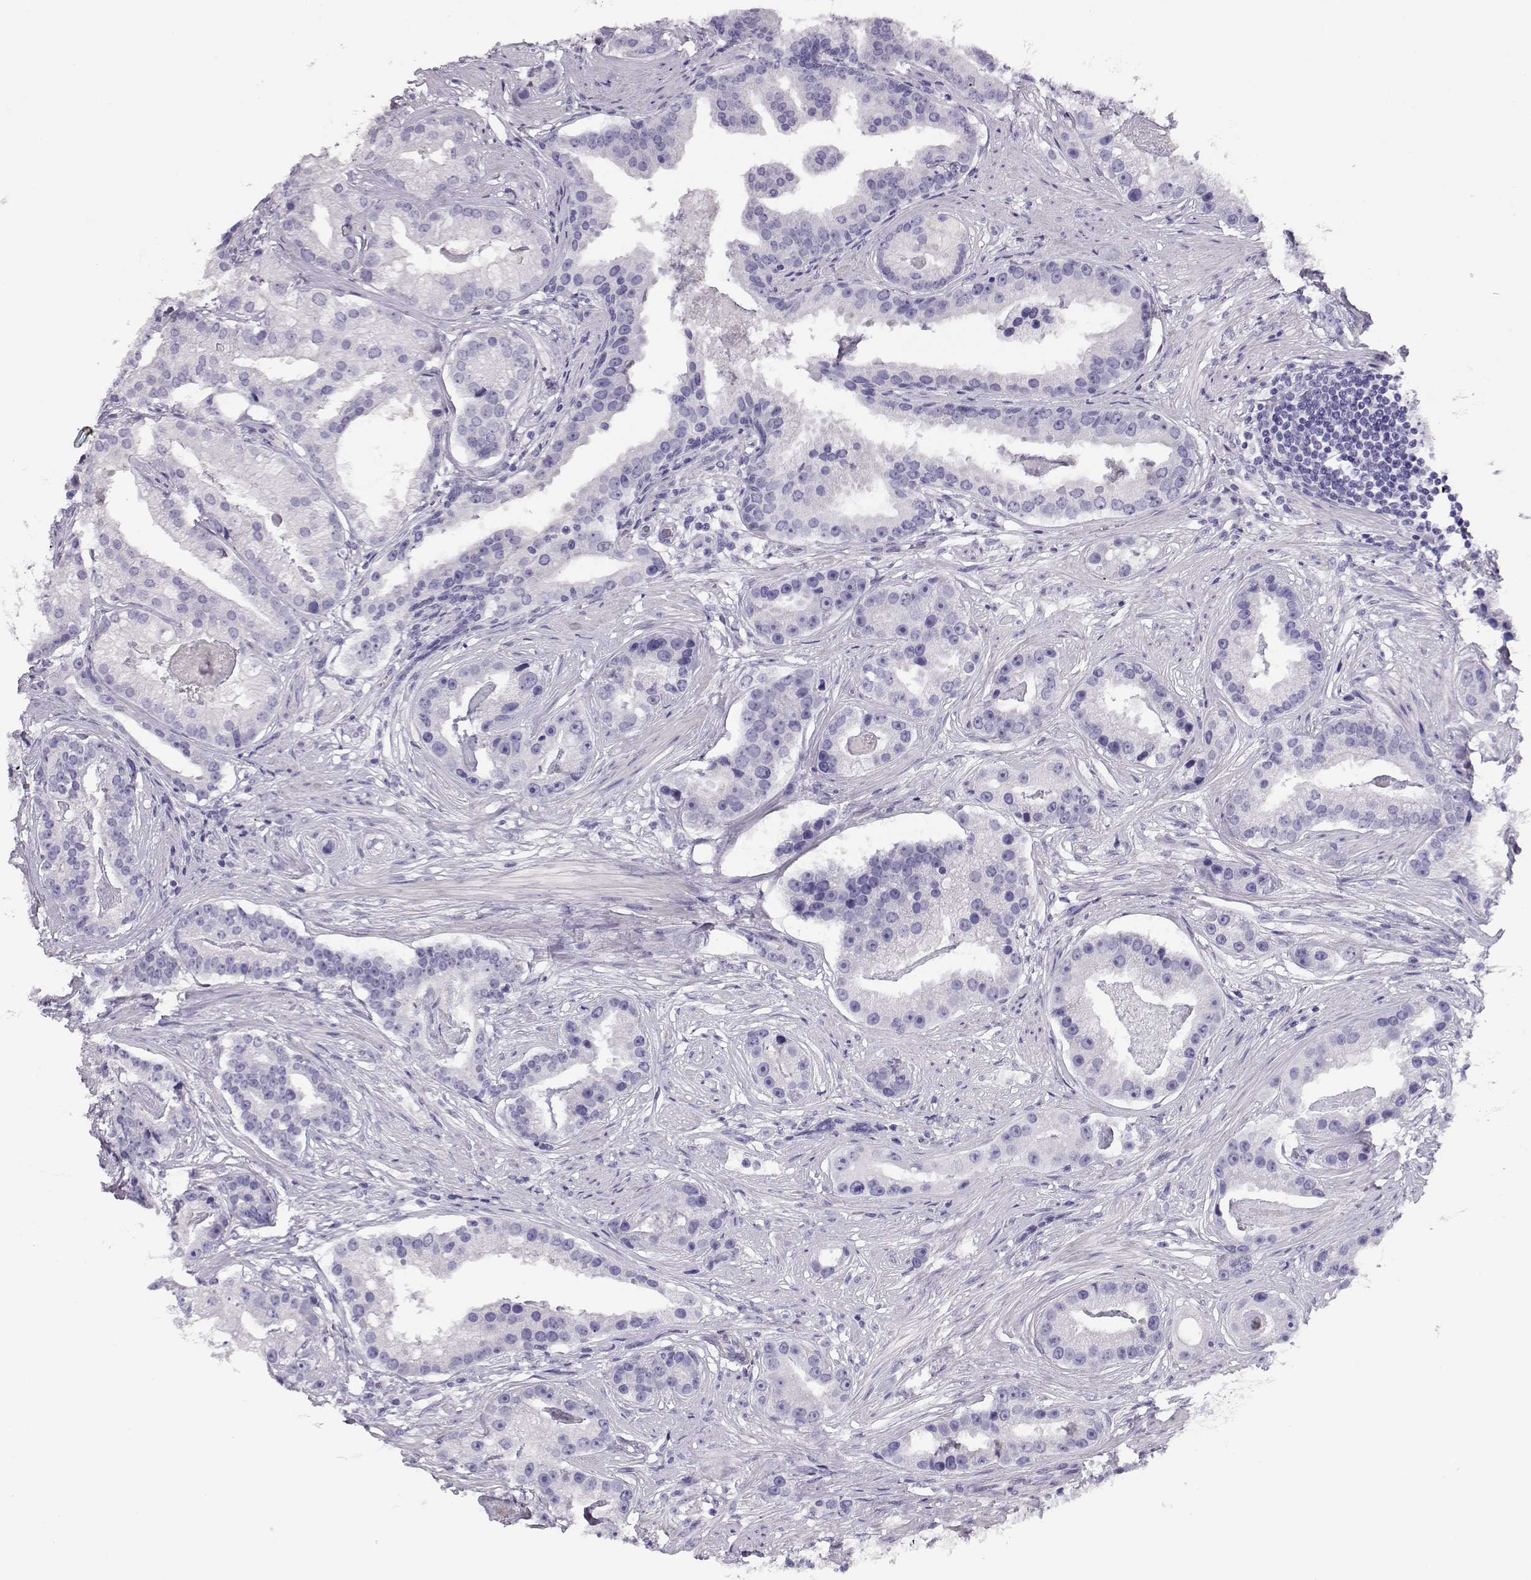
{"staining": {"intensity": "negative", "quantity": "none", "location": "none"}, "tissue": "prostate cancer", "cell_type": "Tumor cells", "image_type": "cancer", "snomed": [{"axis": "morphology", "description": "Adenocarcinoma, NOS"}, {"axis": "topography", "description": "Prostate and seminal vesicle, NOS"}, {"axis": "topography", "description": "Prostate"}], "caption": "DAB immunohistochemical staining of prostate cancer reveals no significant expression in tumor cells.", "gene": "CRX", "patient": {"sex": "male", "age": 44}}